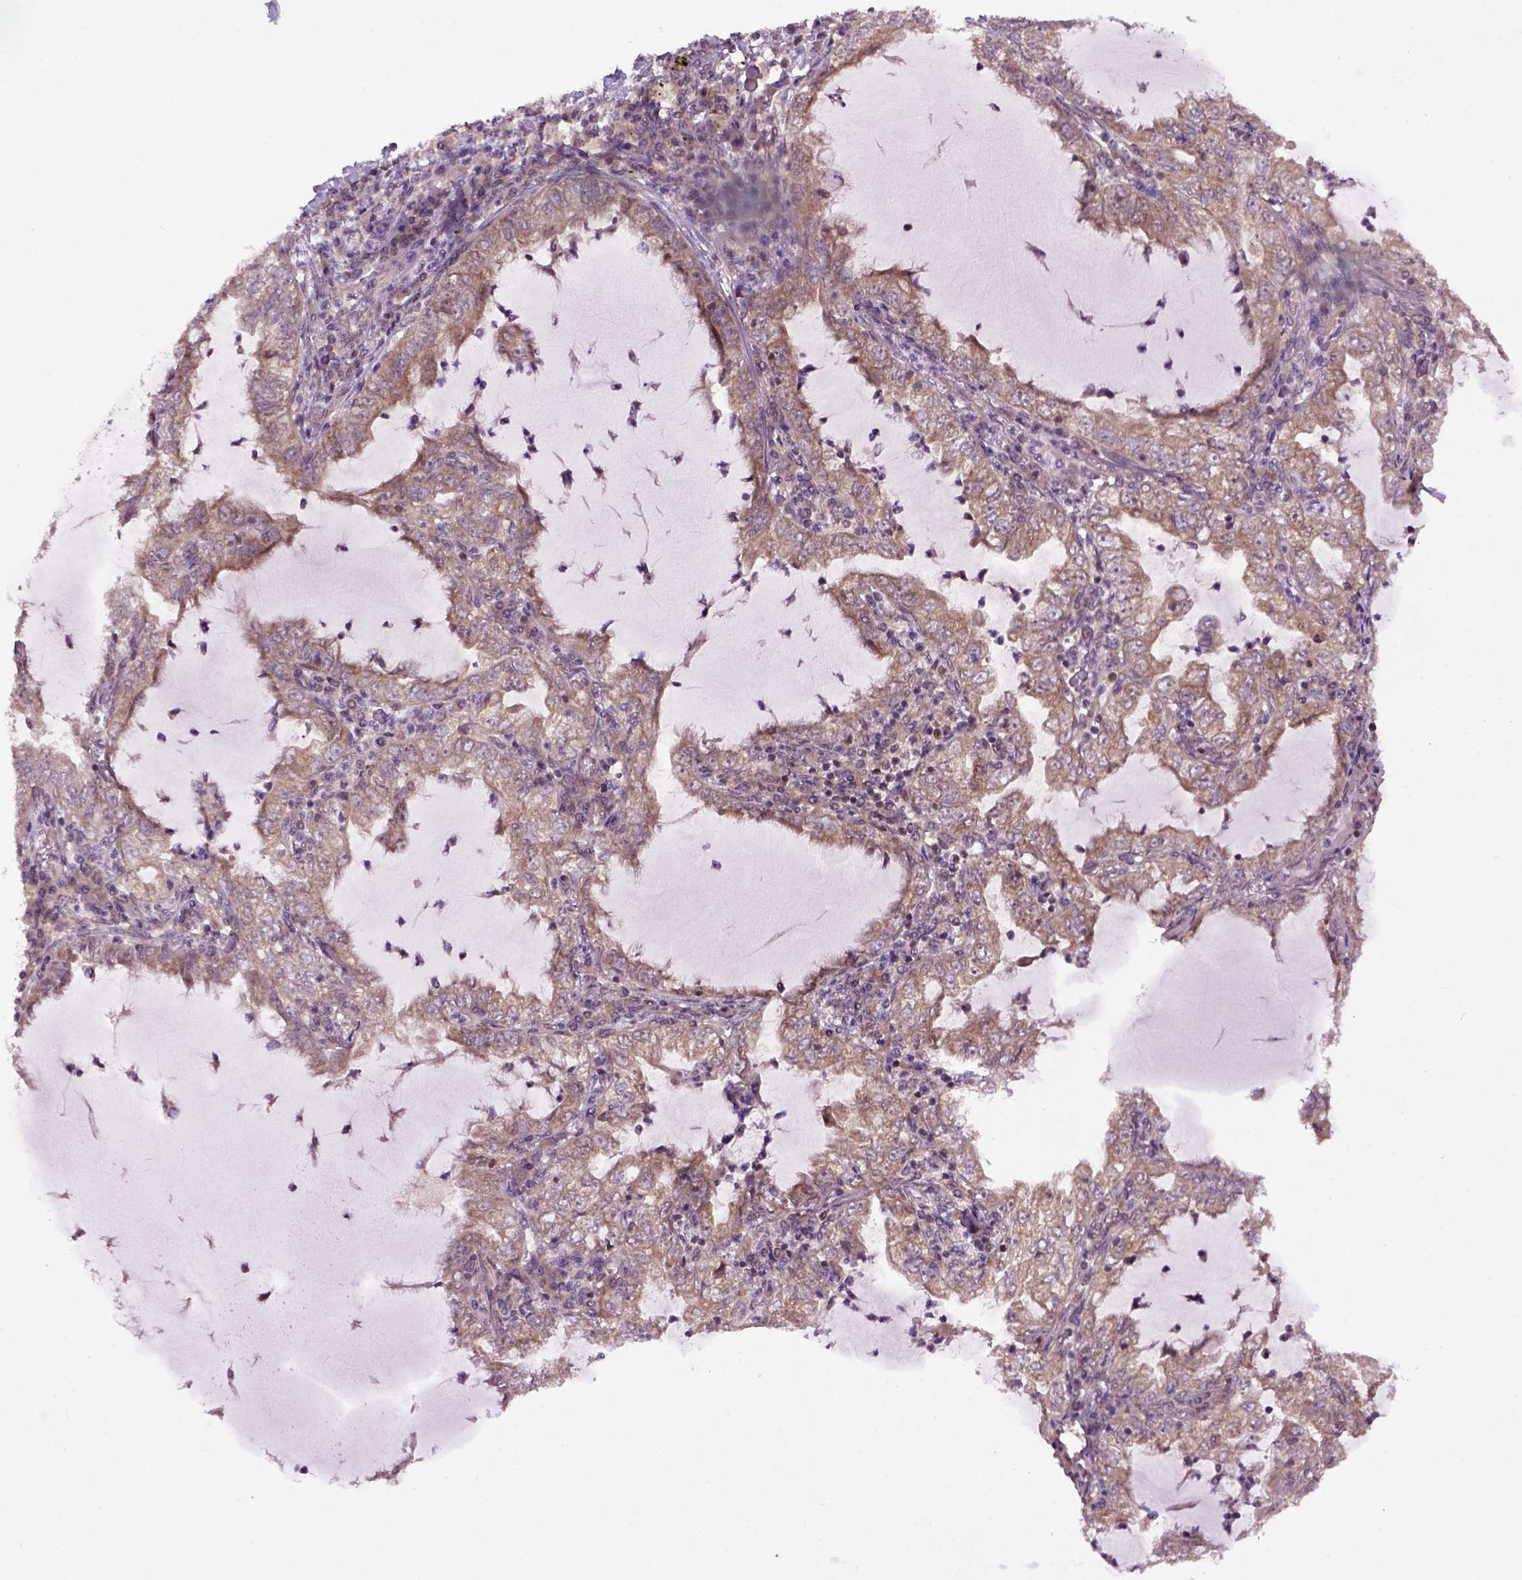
{"staining": {"intensity": "moderate", "quantity": ">75%", "location": "cytoplasmic/membranous"}, "tissue": "lung cancer", "cell_type": "Tumor cells", "image_type": "cancer", "snomed": [{"axis": "morphology", "description": "Adenocarcinoma, NOS"}, {"axis": "topography", "description": "Lung"}], "caption": "IHC histopathology image of lung adenocarcinoma stained for a protein (brown), which shows medium levels of moderate cytoplasmic/membranous positivity in about >75% of tumor cells.", "gene": "WDR48", "patient": {"sex": "female", "age": 73}}